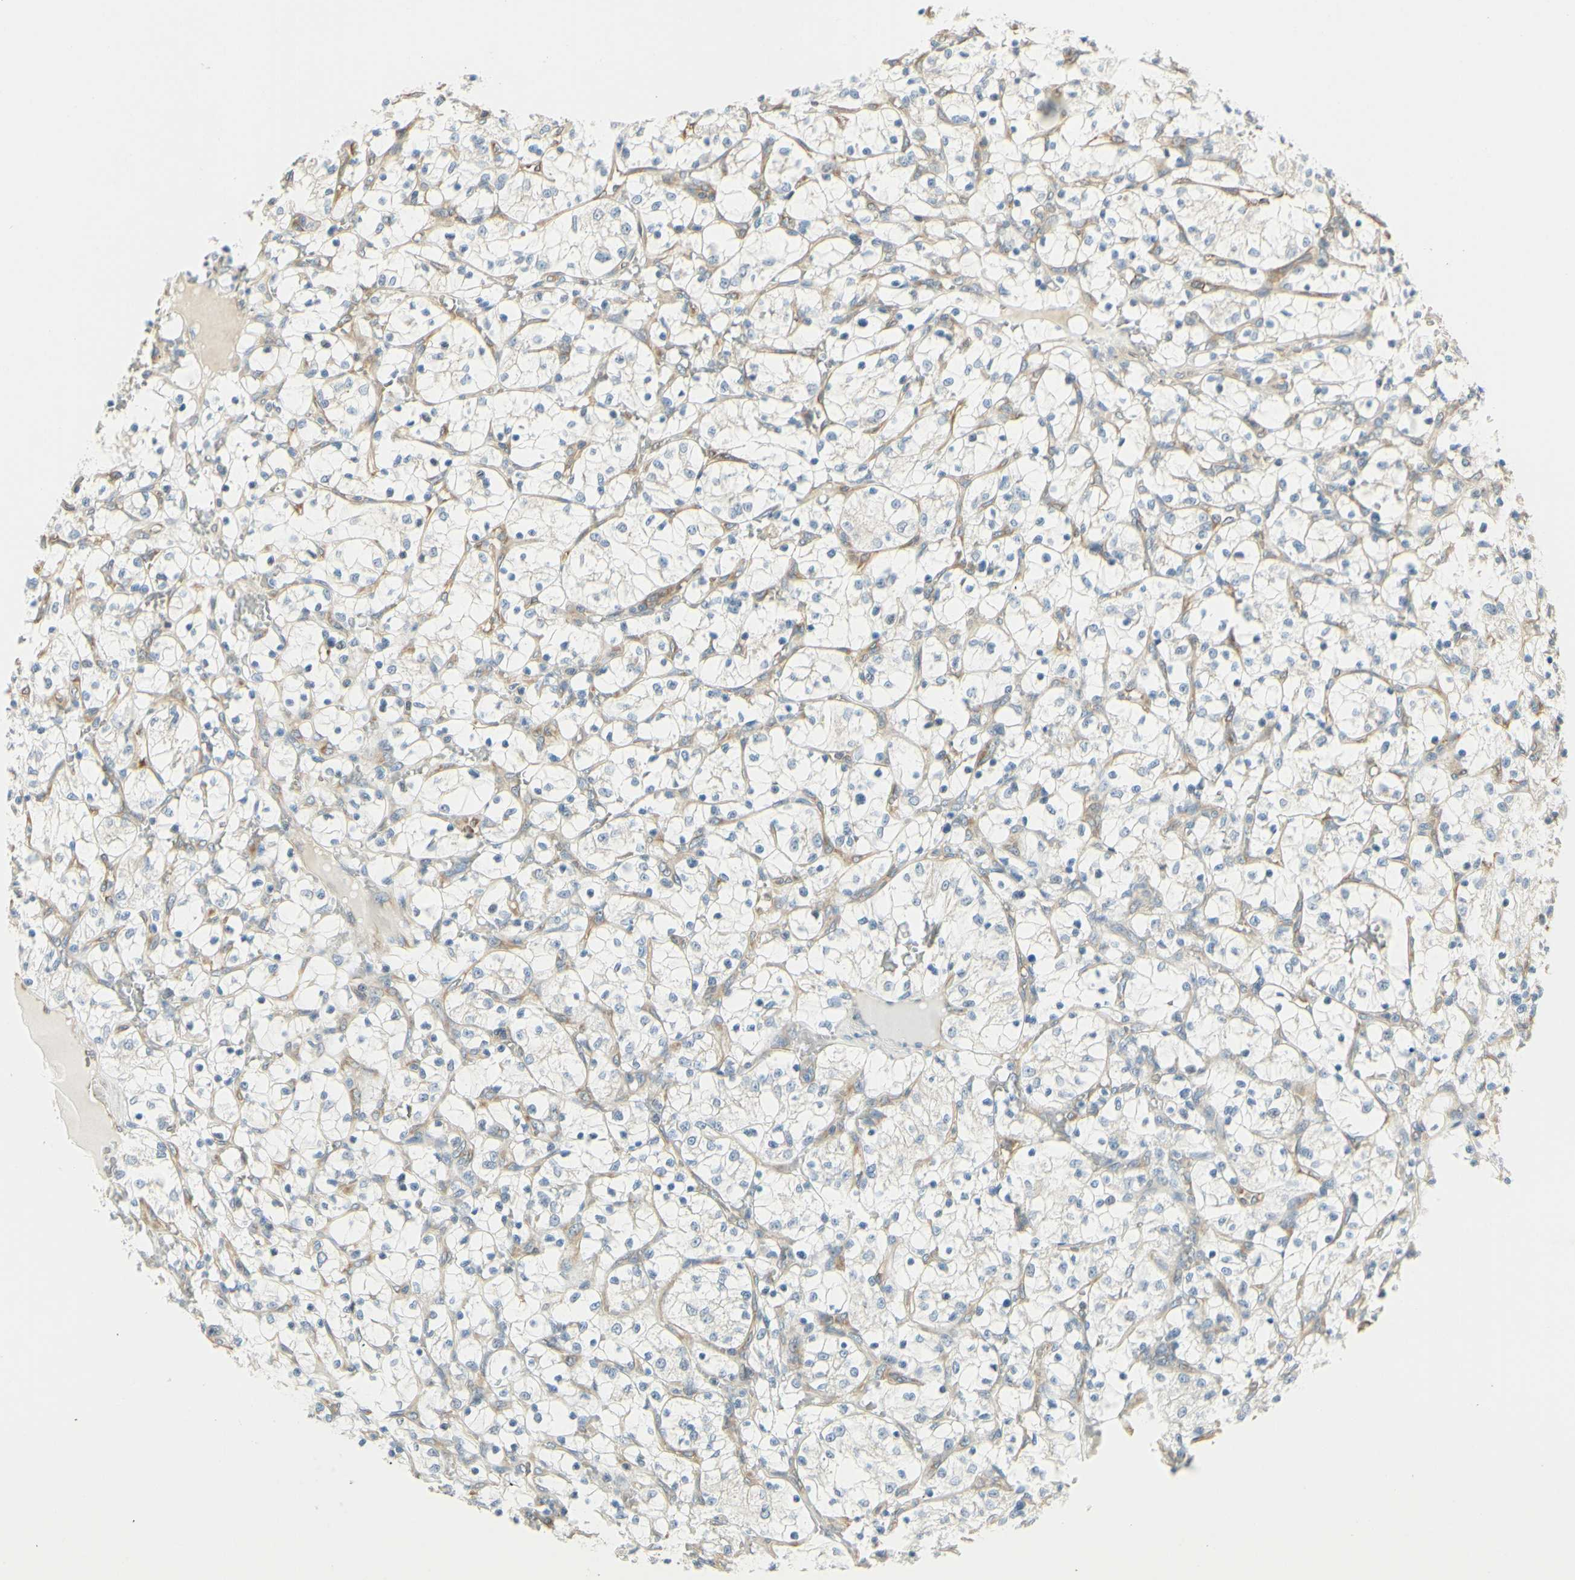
{"staining": {"intensity": "weak", "quantity": "<25%", "location": "cytoplasmic/membranous"}, "tissue": "renal cancer", "cell_type": "Tumor cells", "image_type": "cancer", "snomed": [{"axis": "morphology", "description": "Adenocarcinoma, NOS"}, {"axis": "topography", "description": "Kidney"}], "caption": "Human renal adenocarcinoma stained for a protein using immunohistochemistry (IHC) exhibits no staining in tumor cells.", "gene": "IGDCC4", "patient": {"sex": "female", "age": 69}}